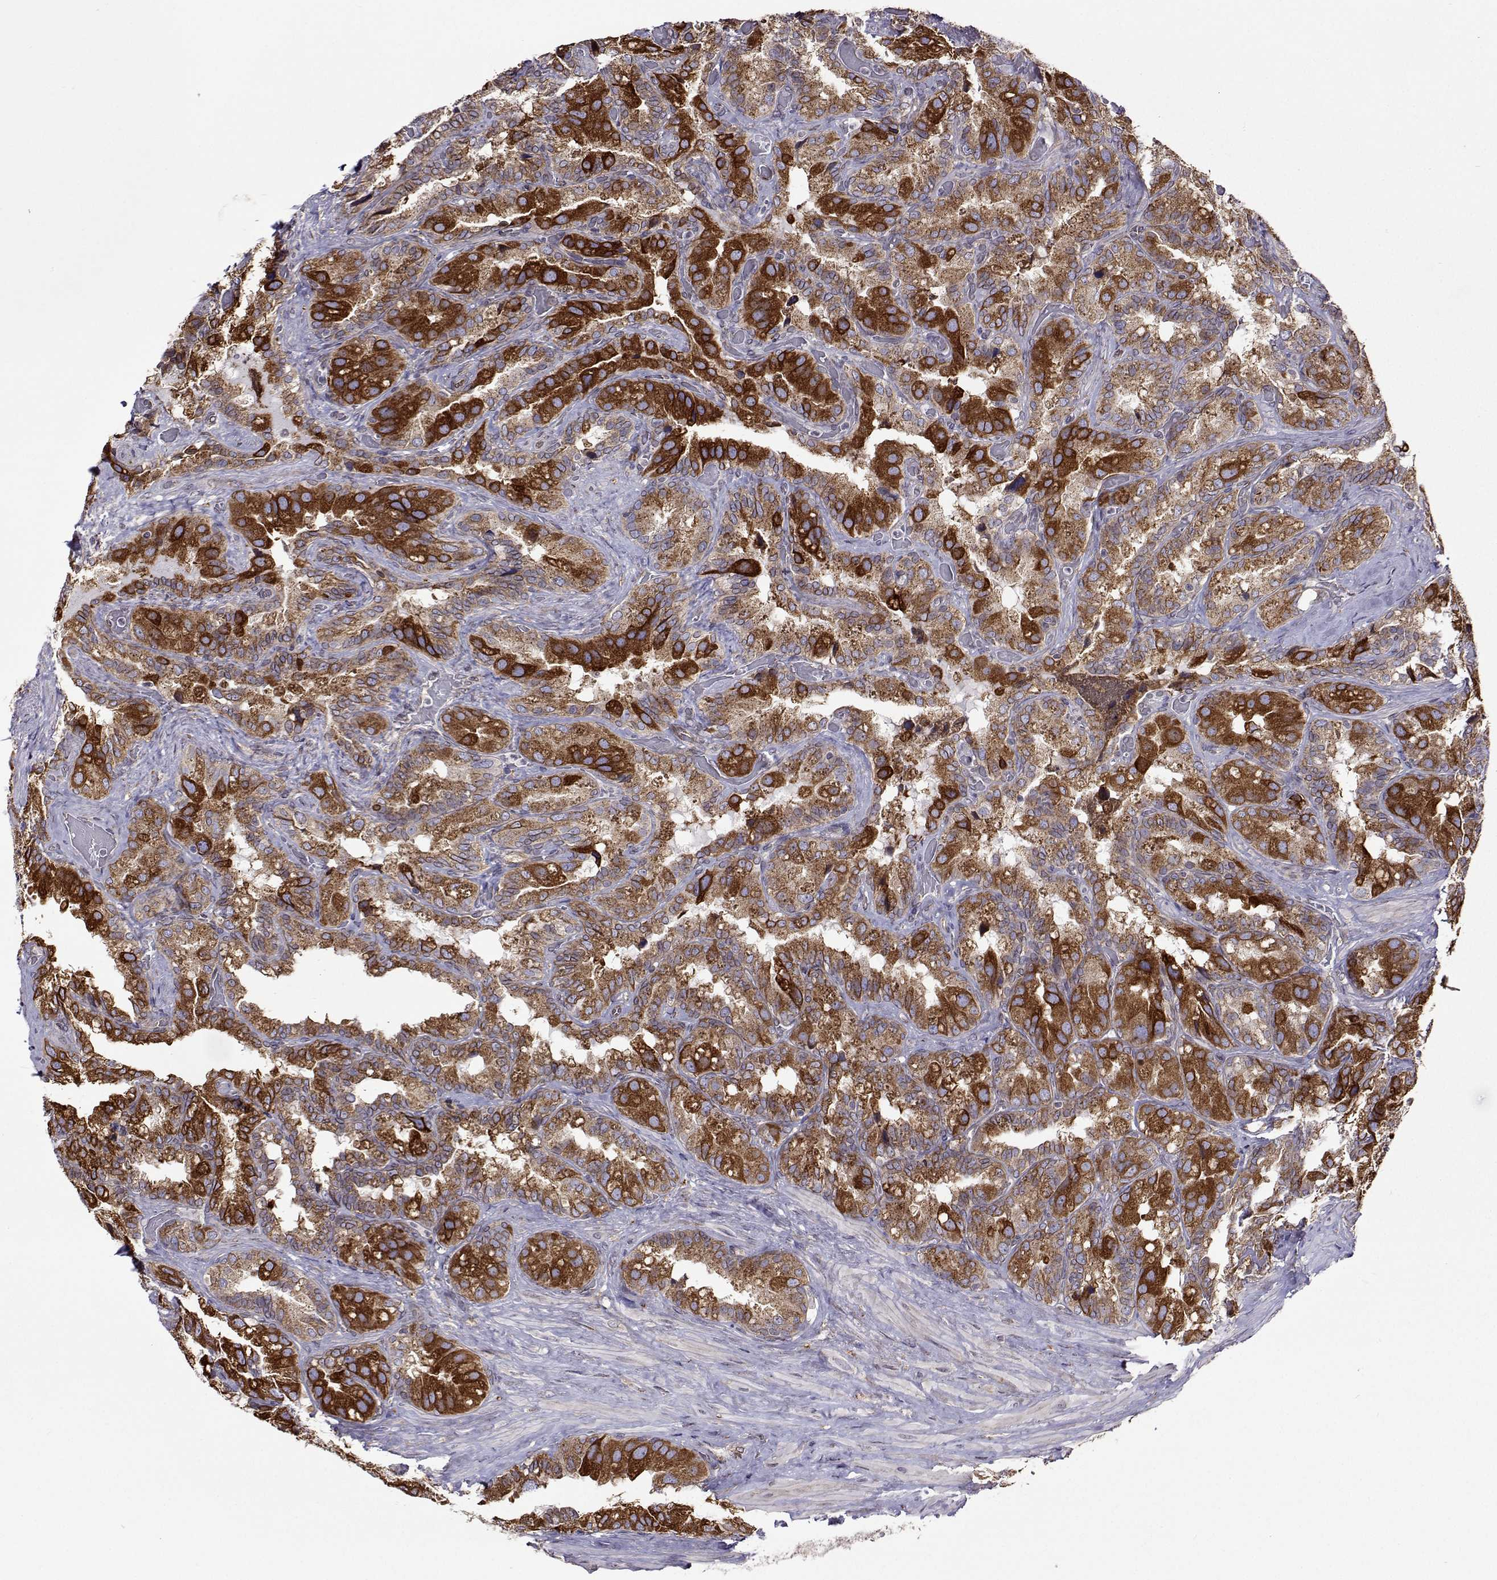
{"staining": {"intensity": "strong", "quantity": "25%-75%", "location": "cytoplasmic/membranous"}, "tissue": "seminal vesicle", "cell_type": "Glandular cells", "image_type": "normal", "snomed": [{"axis": "morphology", "description": "Normal tissue, NOS"}, {"axis": "topography", "description": "Seminal veicle"}], "caption": "Immunohistochemical staining of unremarkable human seminal vesicle shows high levels of strong cytoplasmic/membranous staining in about 25%-75% of glandular cells.", "gene": "PGRMC2", "patient": {"sex": "male", "age": 60}}